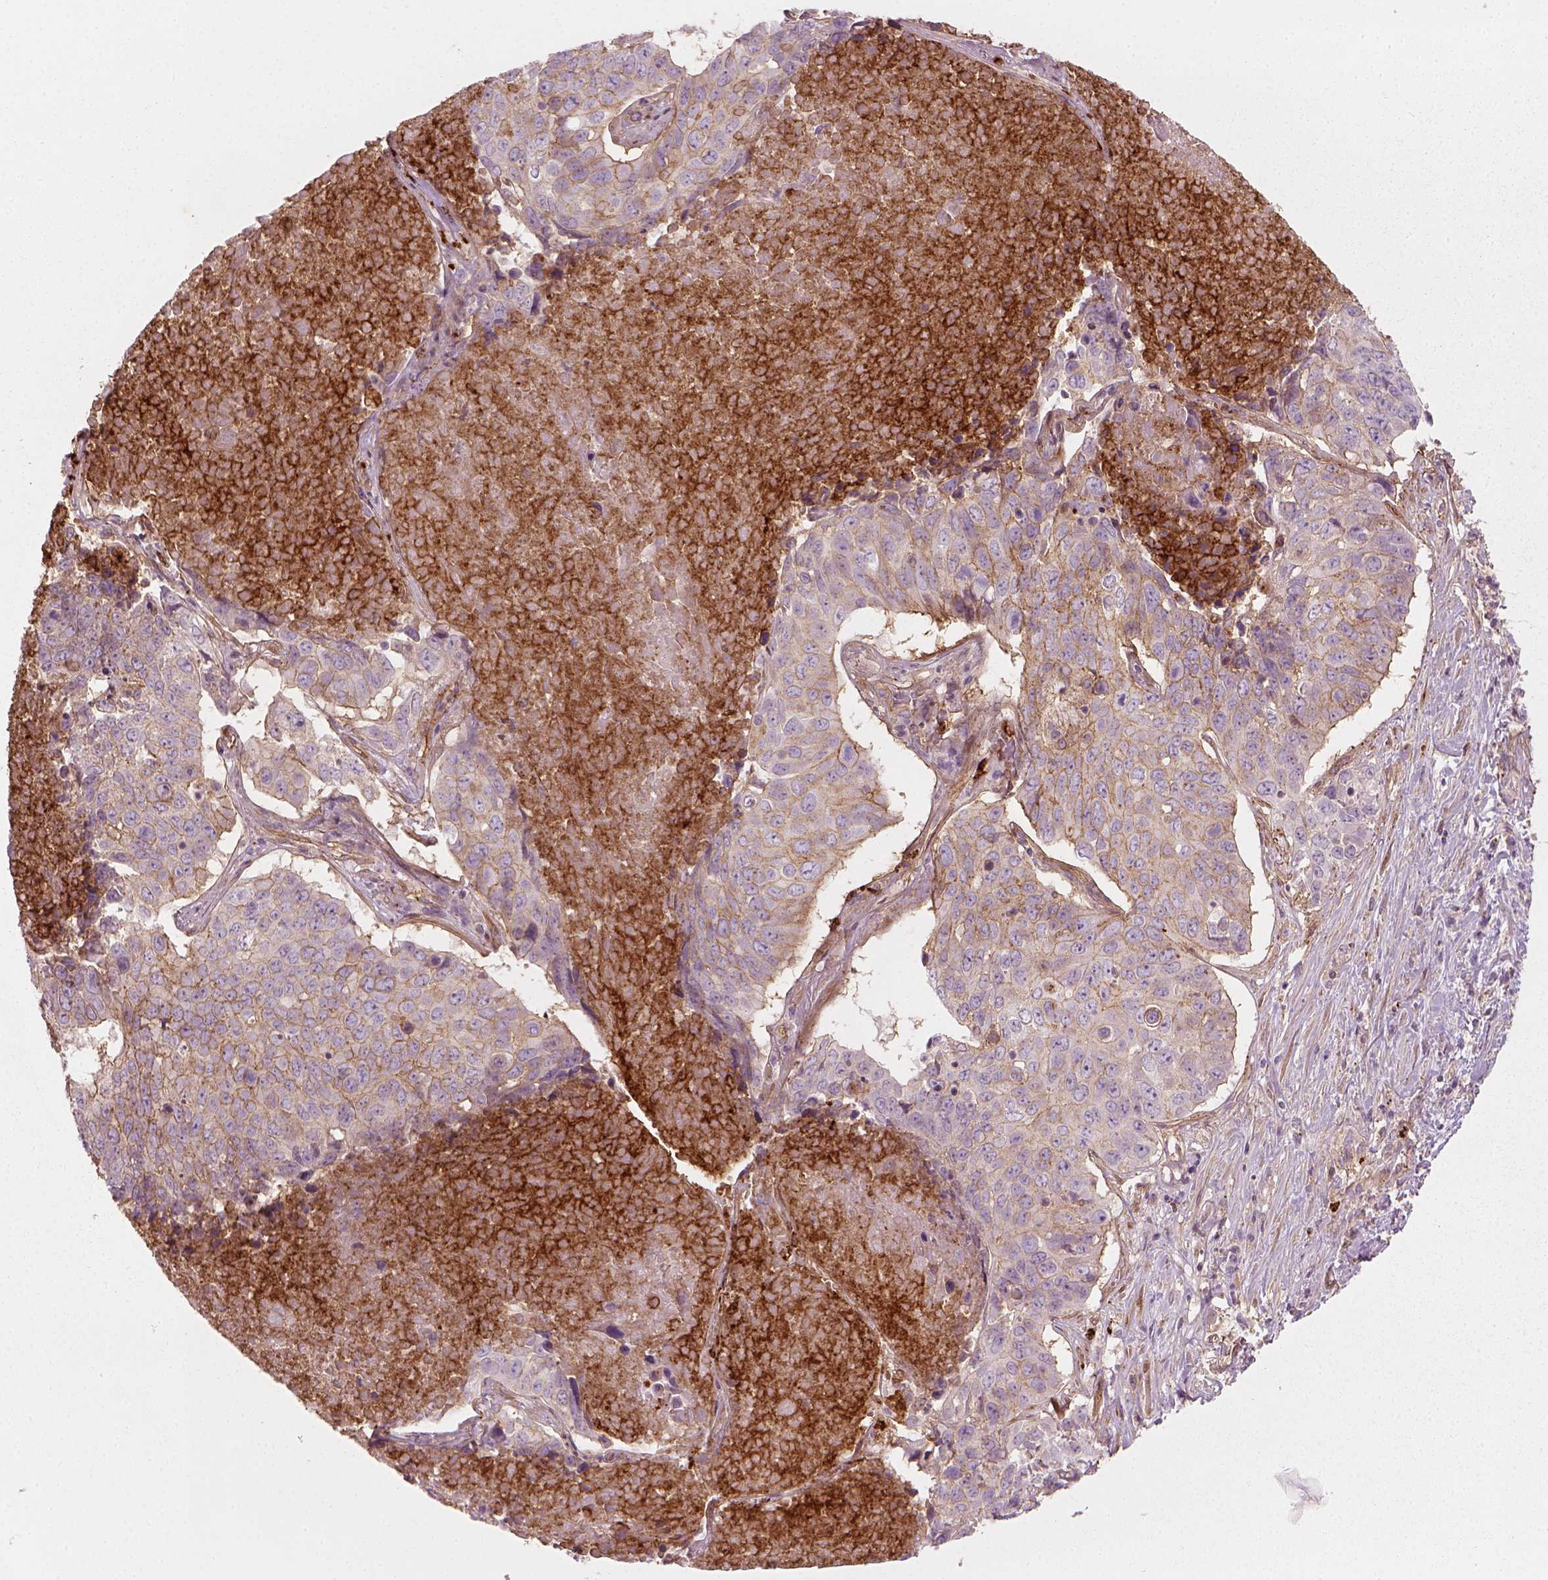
{"staining": {"intensity": "moderate", "quantity": ">75%", "location": "cytoplasmic/membranous"}, "tissue": "lung cancer", "cell_type": "Tumor cells", "image_type": "cancer", "snomed": [{"axis": "morphology", "description": "Normal tissue, NOS"}, {"axis": "morphology", "description": "Squamous cell carcinoma, NOS"}, {"axis": "topography", "description": "Bronchus"}, {"axis": "topography", "description": "Lung"}], "caption": "Lung cancer (squamous cell carcinoma) tissue displays moderate cytoplasmic/membranous positivity in about >75% of tumor cells, visualized by immunohistochemistry.", "gene": "NPTN", "patient": {"sex": "male", "age": 64}}